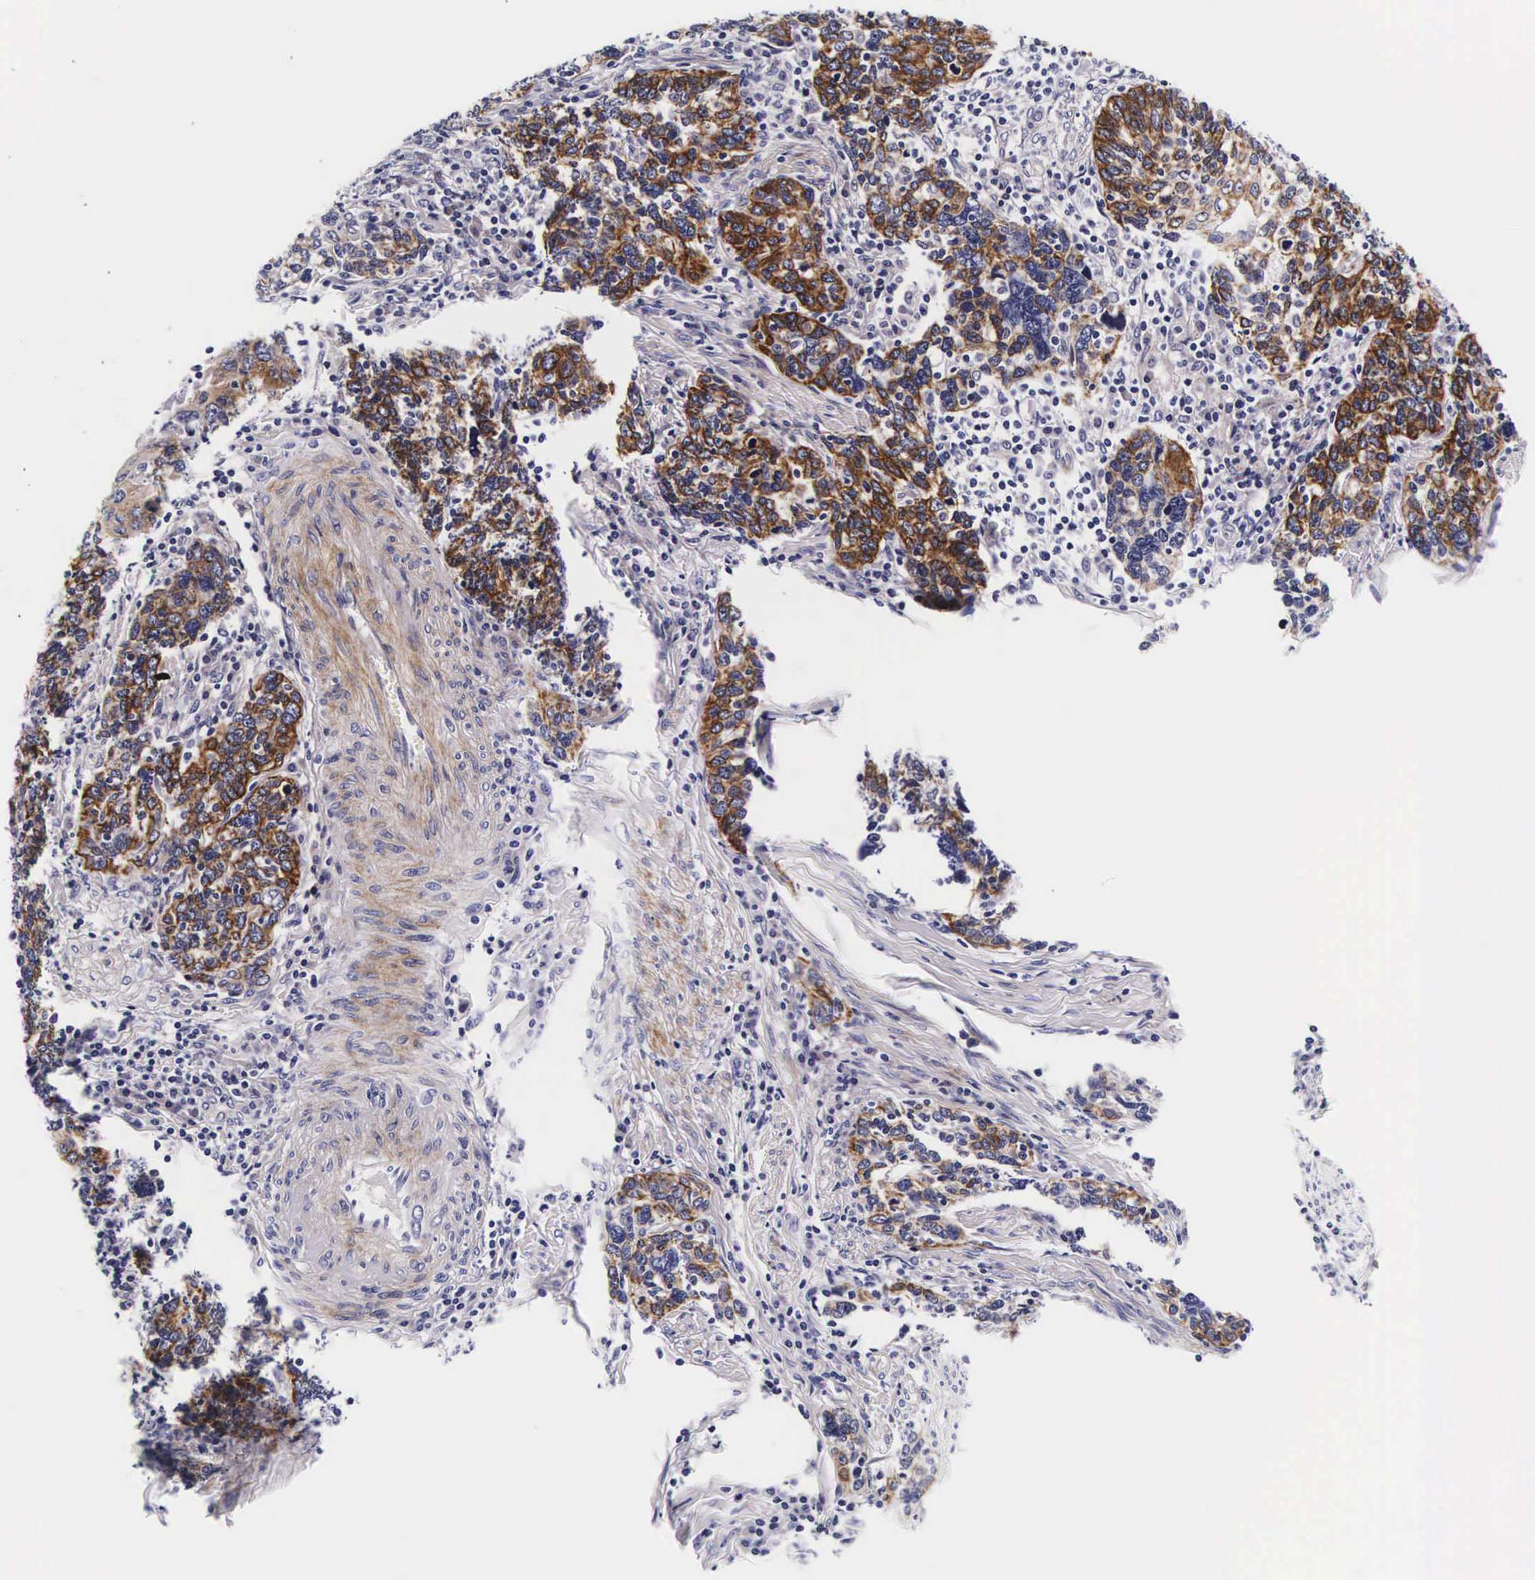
{"staining": {"intensity": "moderate", "quantity": ">75%", "location": "cytoplasmic/membranous"}, "tissue": "cervical cancer", "cell_type": "Tumor cells", "image_type": "cancer", "snomed": [{"axis": "morphology", "description": "Squamous cell carcinoma, NOS"}, {"axis": "topography", "description": "Cervix"}], "caption": "Protein staining by immunohistochemistry (IHC) exhibits moderate cytoplasmic/membranous positivity in approximately >75% of tumor cells in cervical squamous cell carcinoma. (DAB IHC, brown staining for protein, blue staining for nuclei).", "gene": "UPRT", "patient": {"sex": "female", "age": 41}}